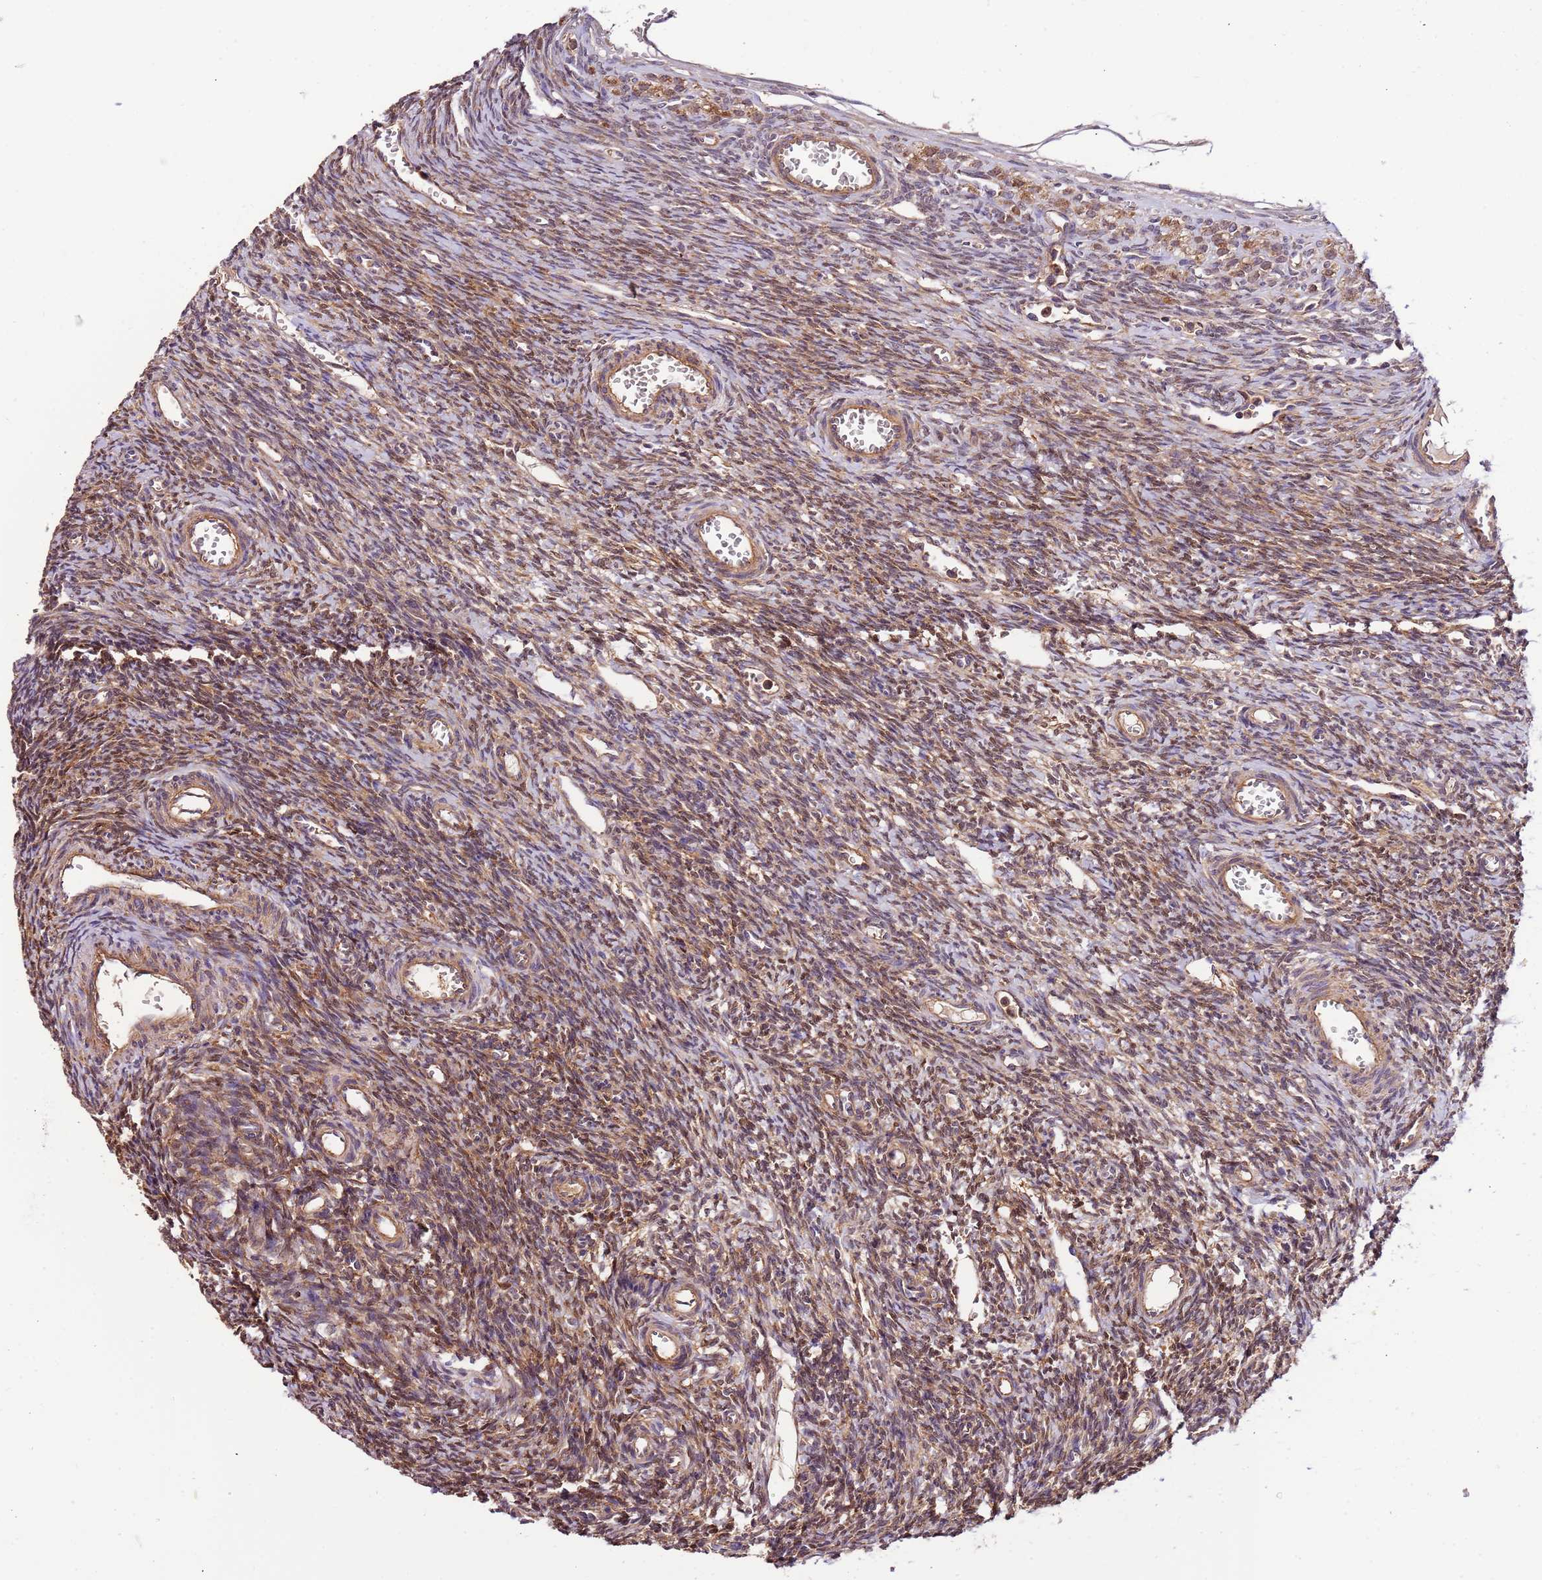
{"staining": {"intensity": "weak", "quantity": "25%-75%", "location": "cytoplasmic/membranous"}, "tissue": "ovary", "cell_type": "Ovarian stroma cells", "image_type": "normal", "snomed": [{"axis": "morphology", "description": "Normal tissue, NOS"}, {"axis": "topography", "description": "Ovary"}], "caption": "High-power microscopy captured an IHC histopathology image of unremarkable ovary, revealing weak cytoplasmic/membranous positivity in approximately 25%-75% of ovarian stroma cells.", "gene": "LAMB4", "patient": {"sex": "female", "age": 39}}